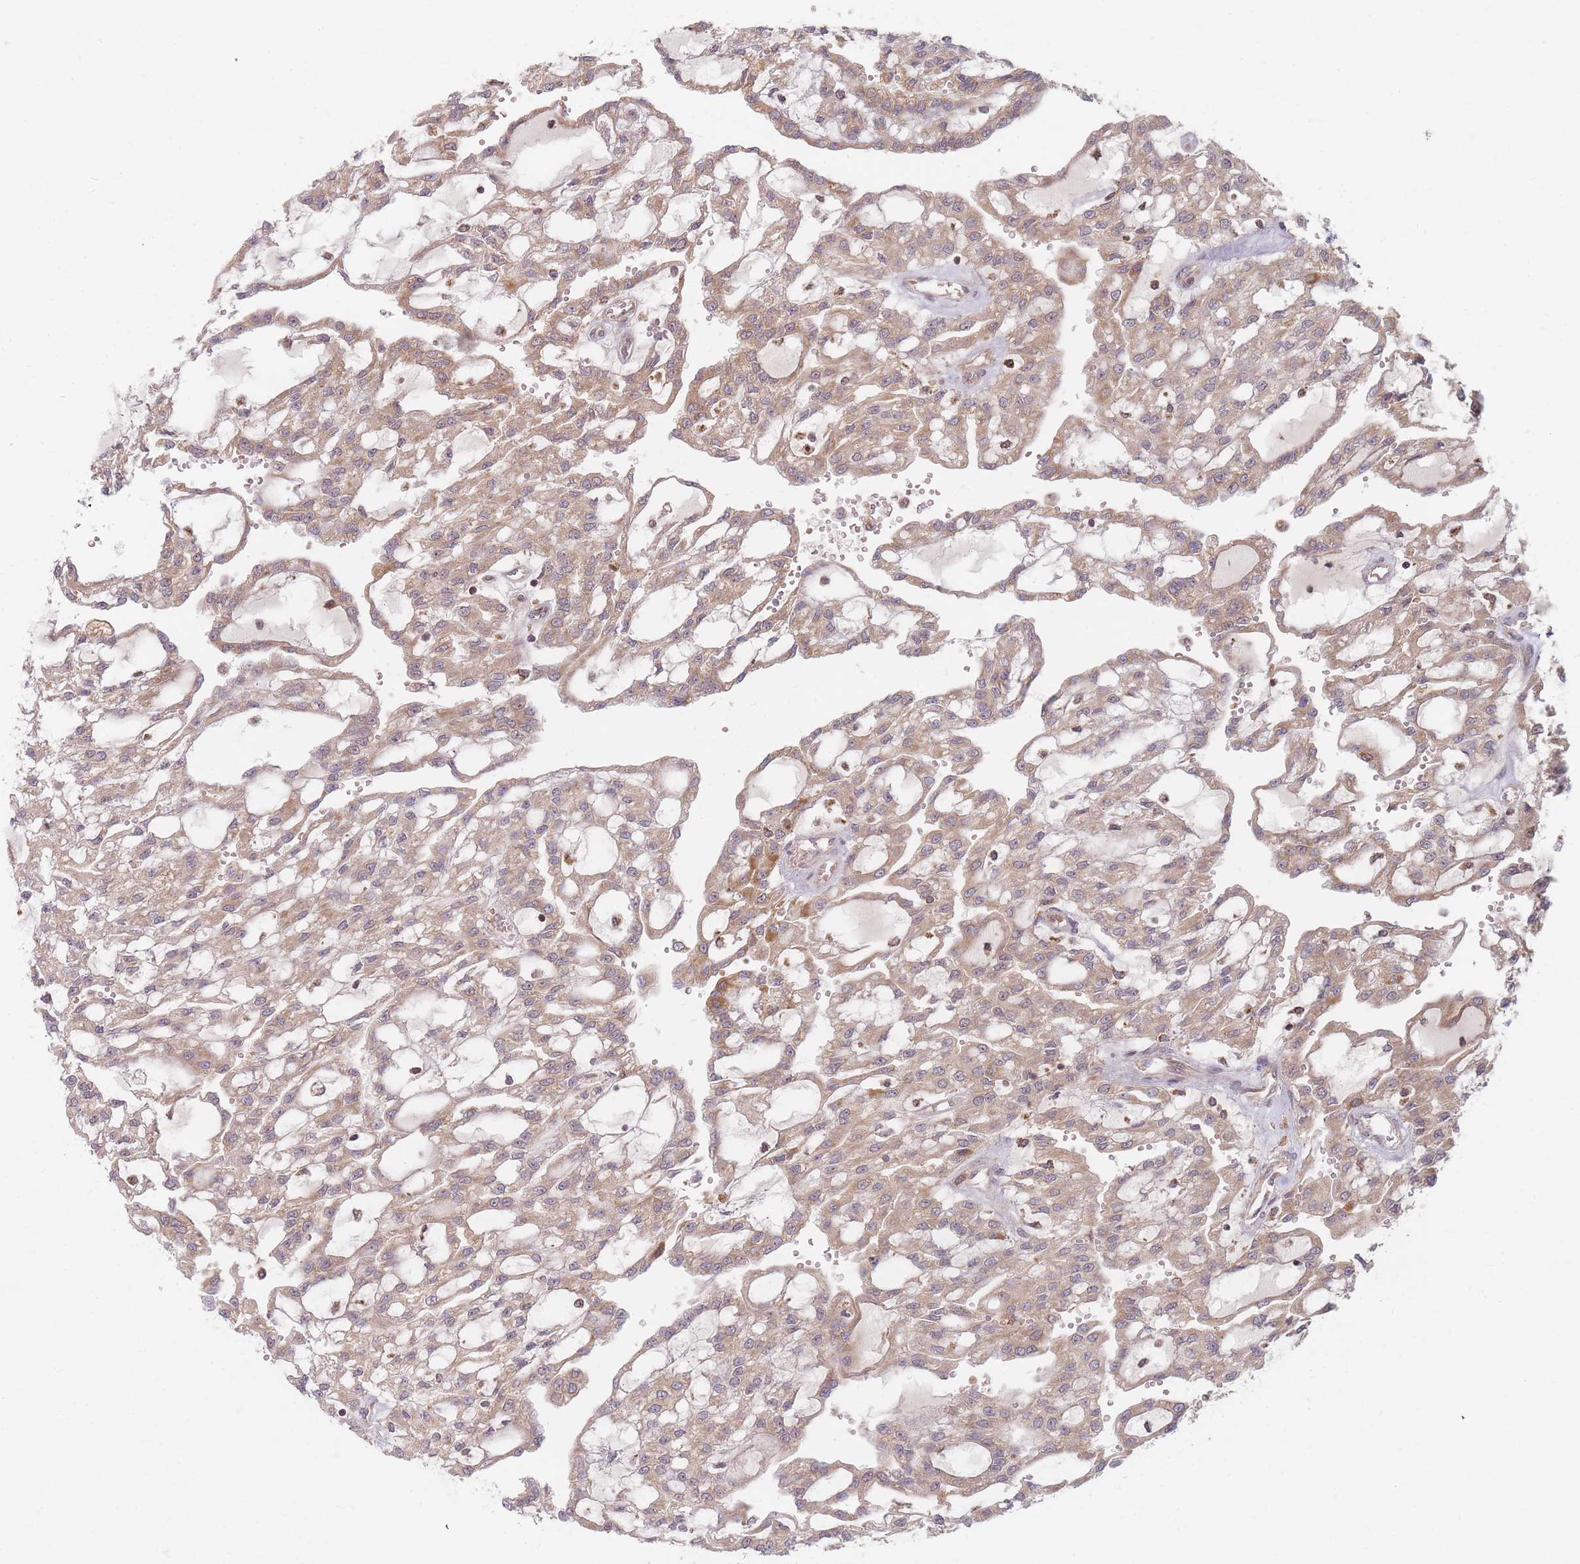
{"staining": {"intensity": "weak", "quantity": ">75%", "location": "cytoplasmic/membranous"}, "tissue": "renal cancer", "cell_type": "Tumor cells", "image_type": "cancer", "snomed": [{"axis": "morphology", "description": "Adenocarcinoma, NOS"}, {"axis": "topography", "description": "Kidney"}], "caption": "Adenocarcinoma (renal) stained with immunohistochemistry (IHC) displays weak cytoplasmic/membranous staining in about >75% of tumor cells. (DAB (3,3'-diaminobenzidine) = brown stain, brightfield microscopy at high magnification).", "gene": "RADX", "patient": {"sex": "male", "age": 63}}